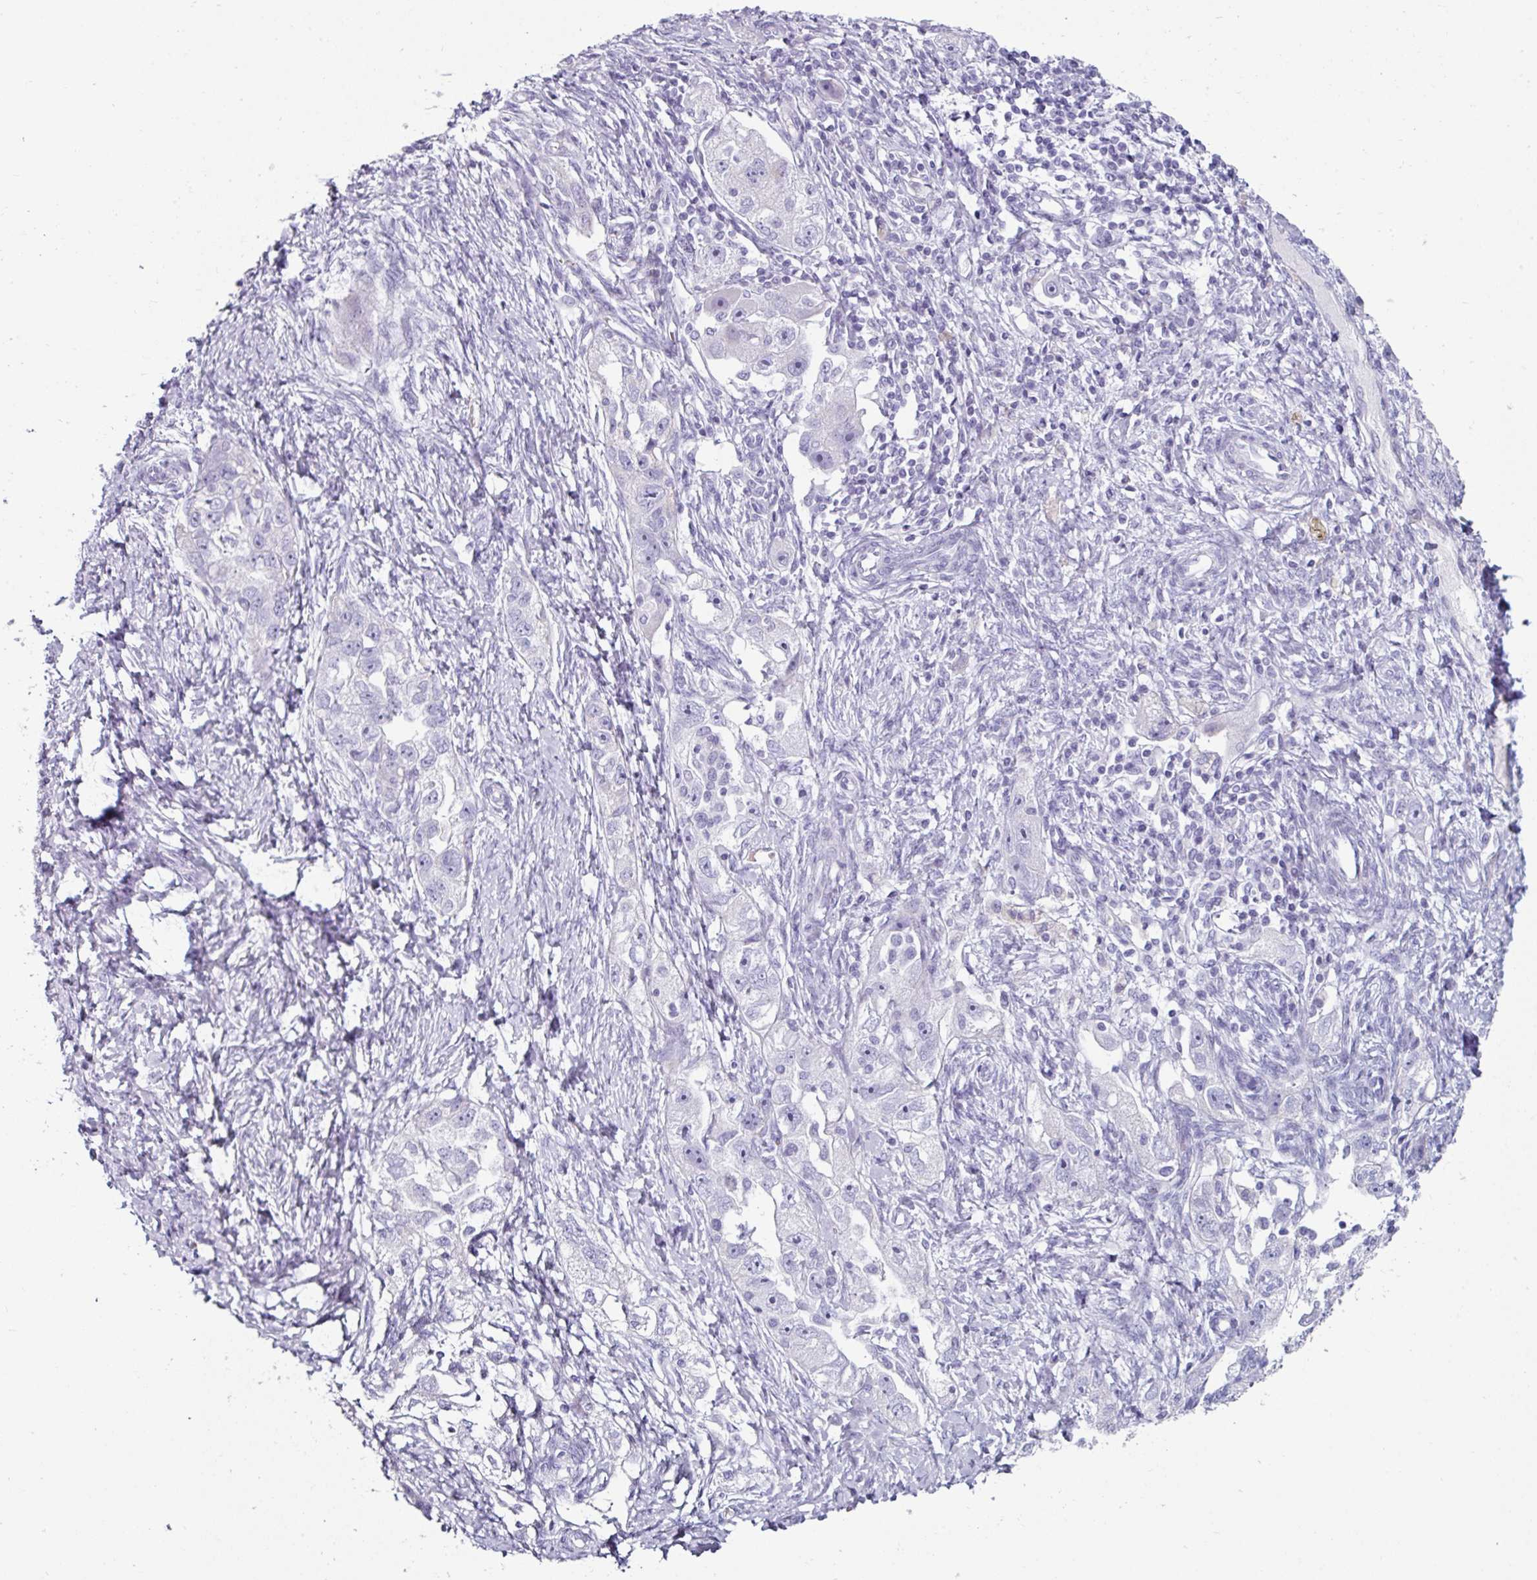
{"staining": {"intensity": "negative", "quantity": "none", "location": "none"}, "tissue": "ovarian cancer", "cell_type": "Tumor cells", "image_type": "cancer", "snomed": [{"axis": "morphology", "description": "Carcinoma, NOS"}, {"axis": "morphology", "description": "Cystadenocarcinoma, serous, NOS"}, {"axis": "topography", "description": "Ovary"}], "caption": "There is no significant expression in tumor cells of serous cystadenocarcinoma (ovarian). (DAB immunohistochemistry (IHC), high magnification).", "gene": "CLCA1", "patient": {"sex": "female", "age": 69}}